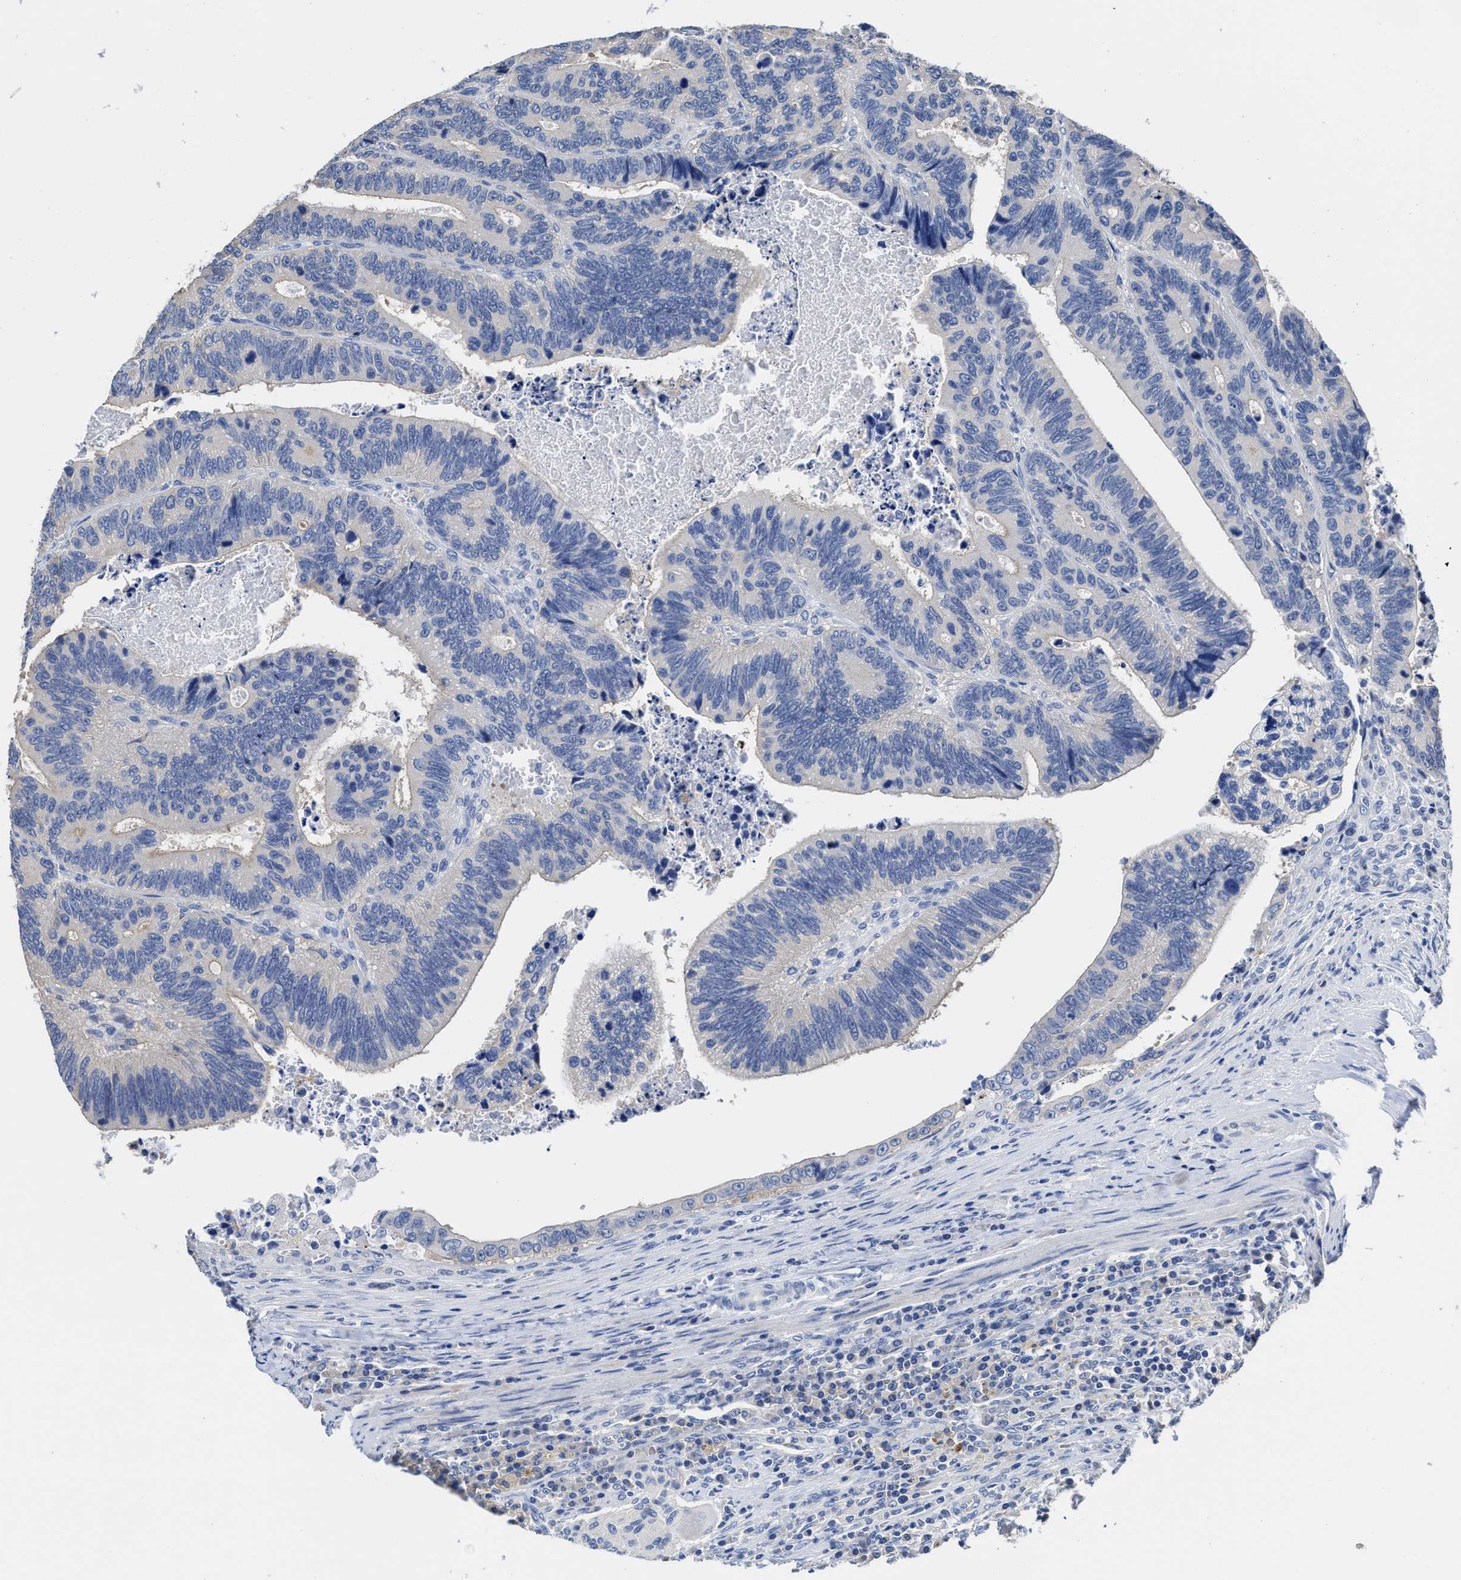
{"staining": {"intensity": "negative", "quantity": "none", "location": "none"}, "tissue": "colorectal cancer", "cell_type": "Tumor cells", "image_type": "cancer", "snomed": [{"axis": "morphology", "description": "Inflammation, NOS"}, {"axis": "morphology", "description": "Adenocarcinoma, NOS"}, {"axis": "topography", "description": "Colon"}], "caption": "Immunohistochemical staining of human colorectal cancer exhibits no significant staining in tumor cells.", "gene": "HOOK1", "patient": {"sex": "male", "age": 72}}